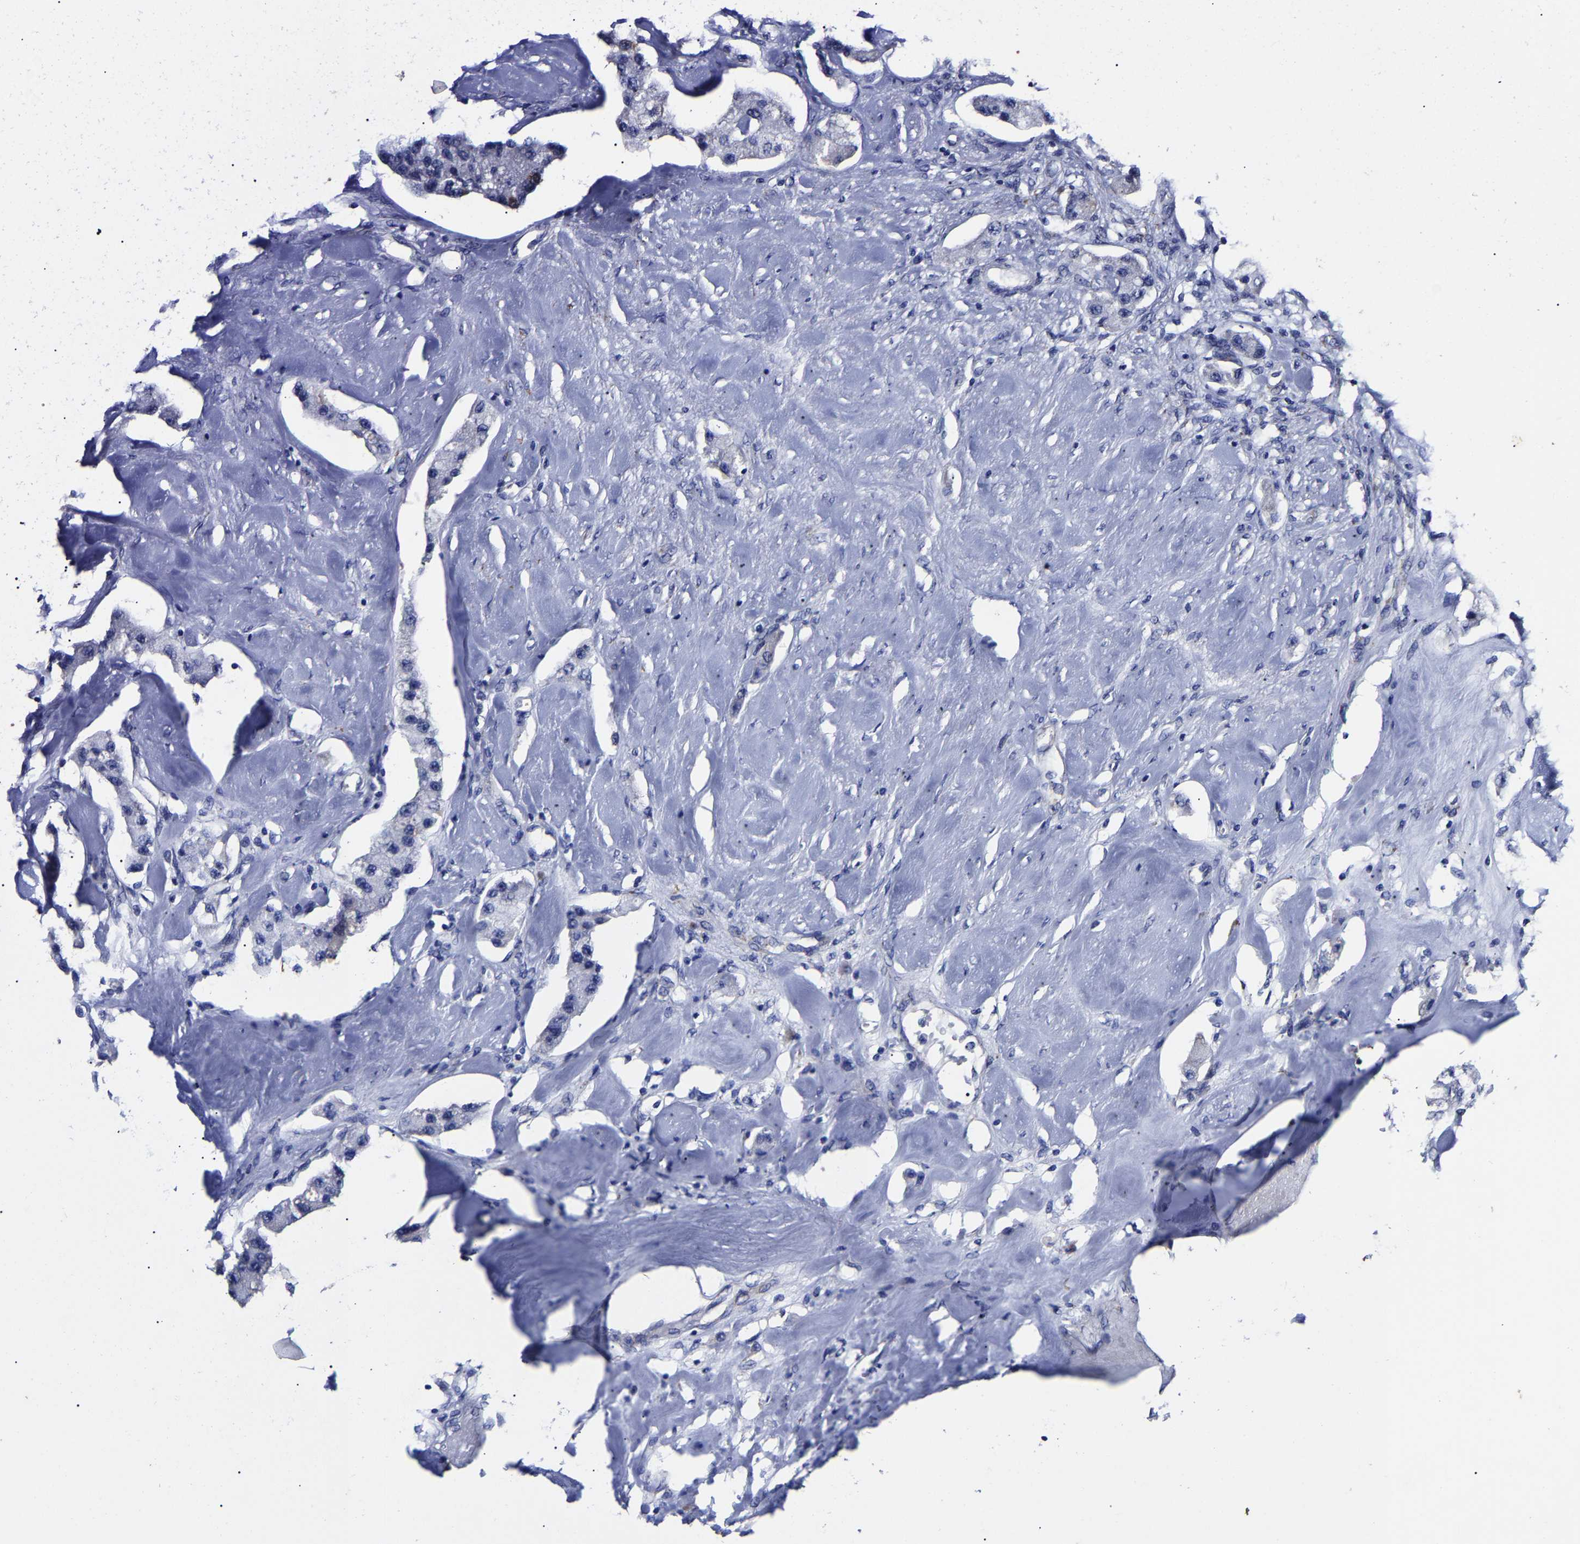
{"staining": {"intensity": "negative", "quantity": "none", "location": "none"}, "tissue": "carcinoid", "cell_type": "Tumor cells", "image_type": "cancer", "snomed": [{"axis": "morphology", "description": "Carcinoid, malignant, NOS"}, {"axis": "topography", "description": "Pancreas"}], "caption": "Carcinoid (malignant) was stained to show a protein in brown. There is no significant positivity in tumor cells.", "gene": "AASS", "patient": {"sex": "male", "age": 41}}